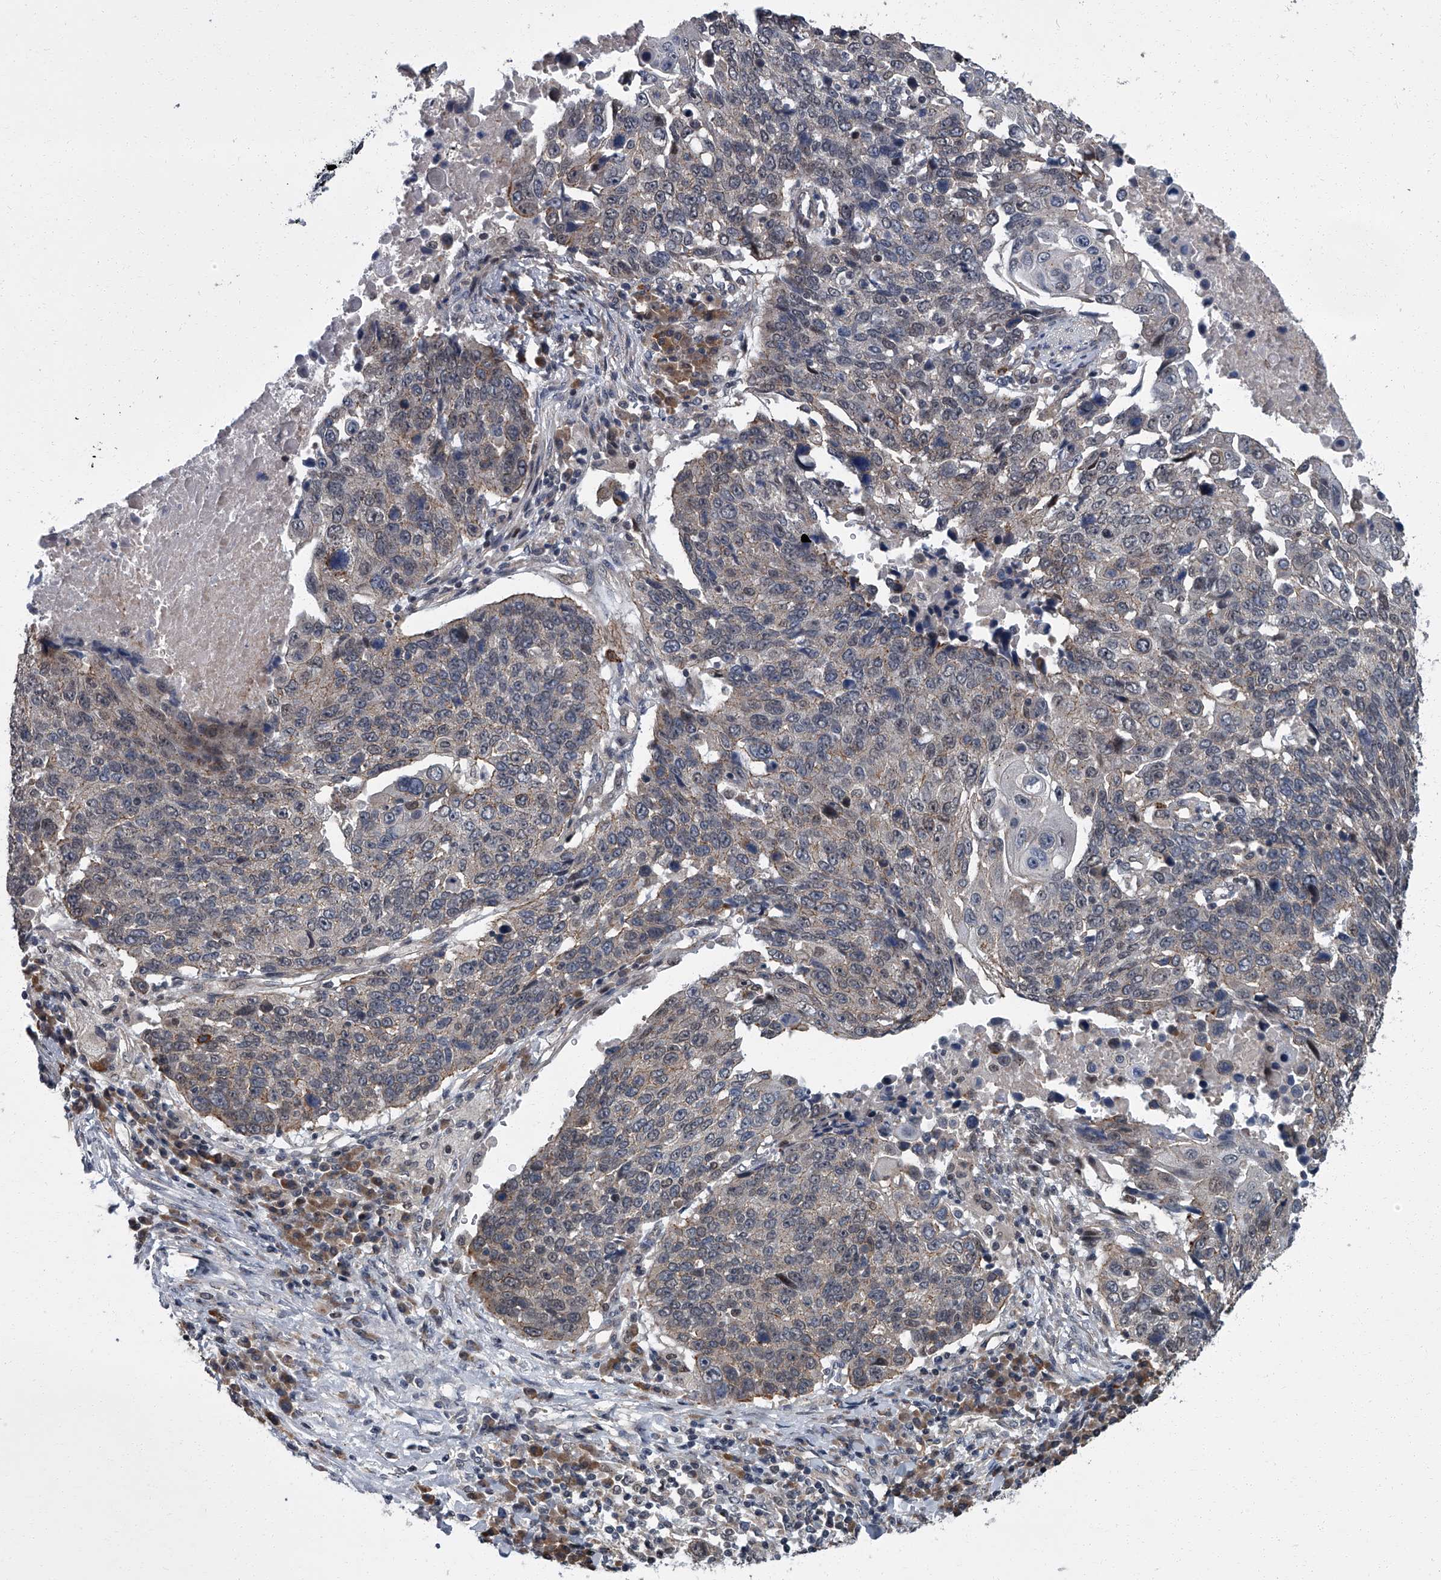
{"staining": {"intensity": "weak", "quantity": "<25%", "location": "nuclear"}, "tissue": "lung cancer", "cell_type": "Tumor cells", "image_type": "cancer", "snomed": [{"axis": "morphology", "description": "Squamous cell carcinoma, NOS"}, {"axis": "topography", "description": "Lung"}], "caption": "High power microscopy photomicrograph of an immunohistochemistry photomicrograph of lung cancer, revealing no significant expression in tumor cells.", "gene": "ZNF274", "patient": {"sex": "male", "age": 66}}